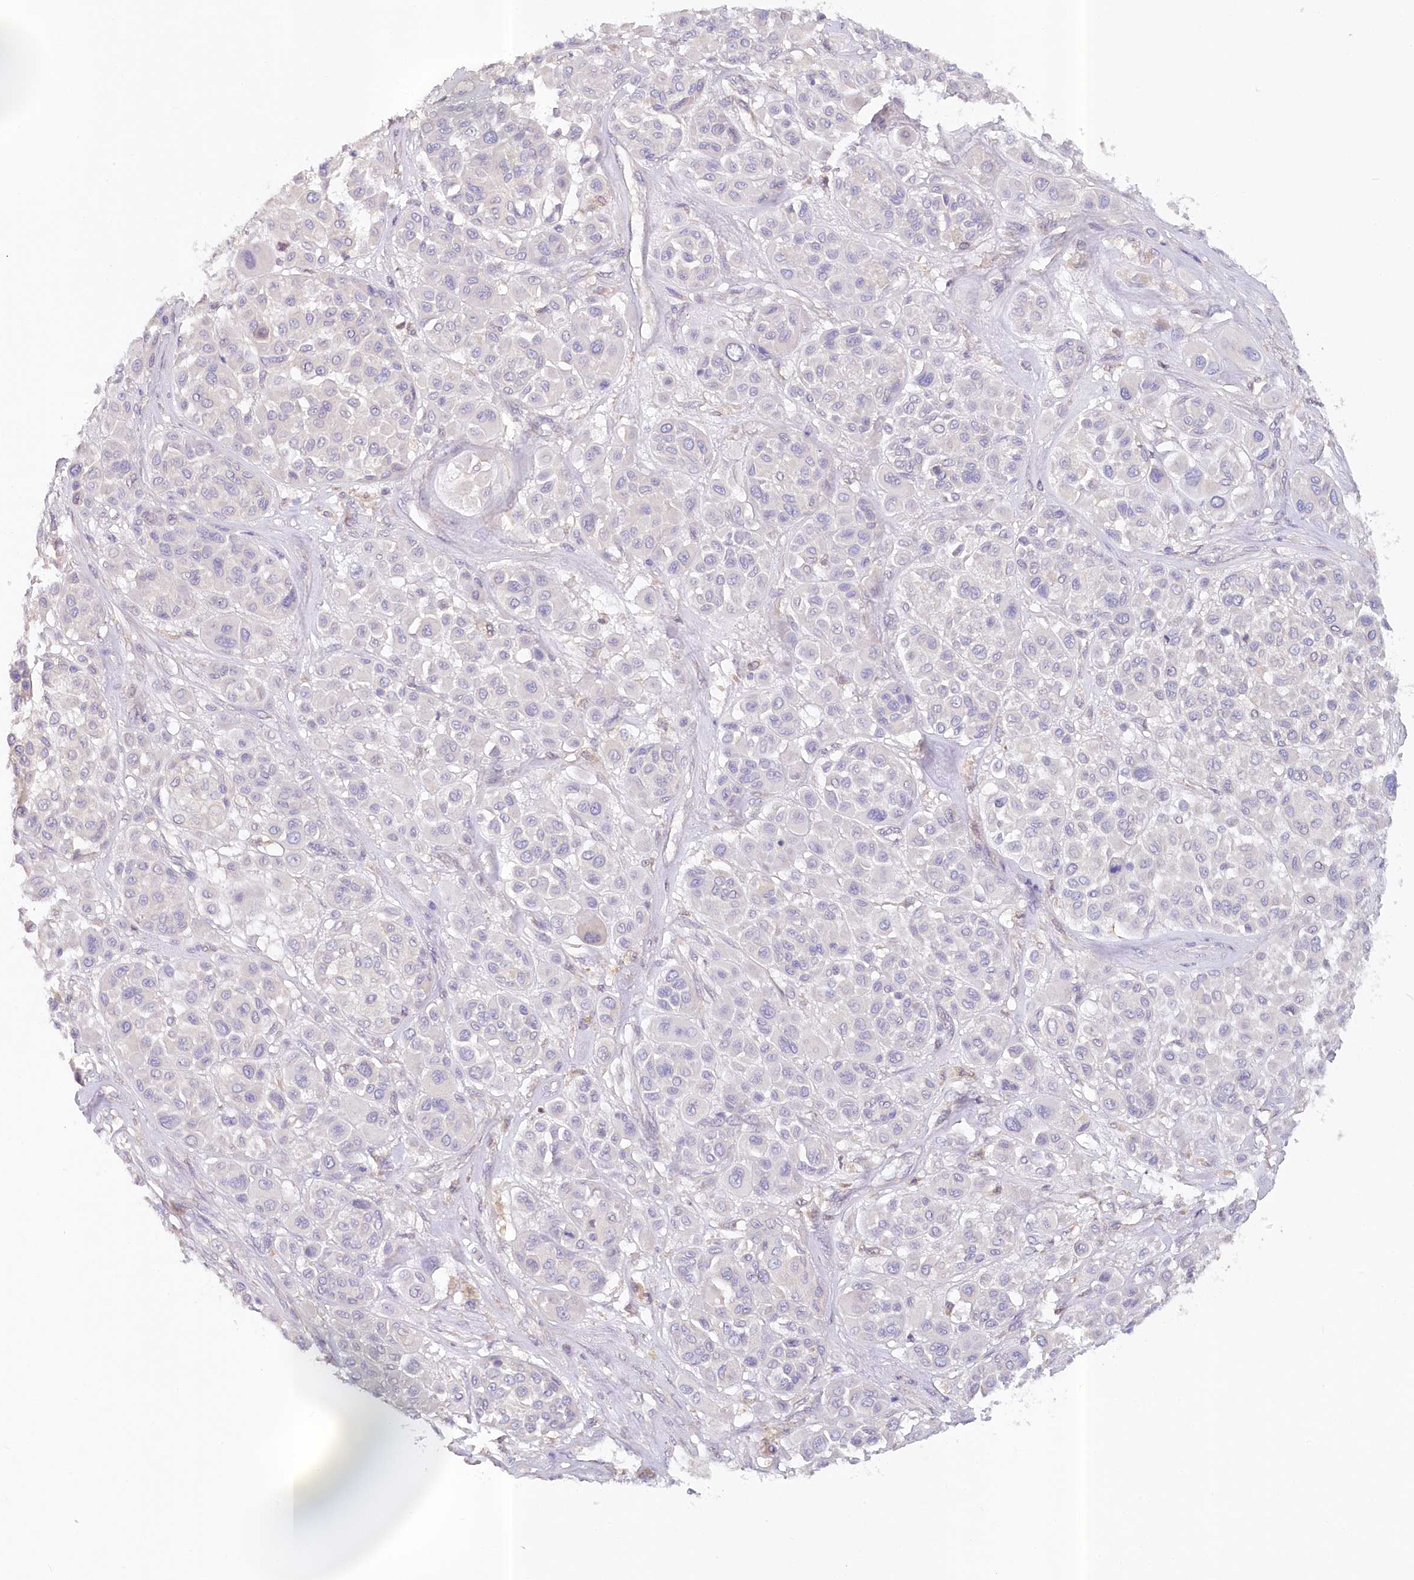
{"staining": {"intensity": "negative", "quantity": "none", "location": "none"}, "tissue": "melanoma", "cell_type": "Tumor cells", "image_type": "cancer", "snomed": [{"axis": "morphology", "description": "Malignant melanoma, Metastatic site"}, {"axis": "topography", "description": "Soft tissue"}], "caption": "Photomicrograph shows no significant protein staining in tumor cells of malignant melanoma (metastatic site).", "gene": "PAIP2", "patient": {"sex": "male", "age": 41}}